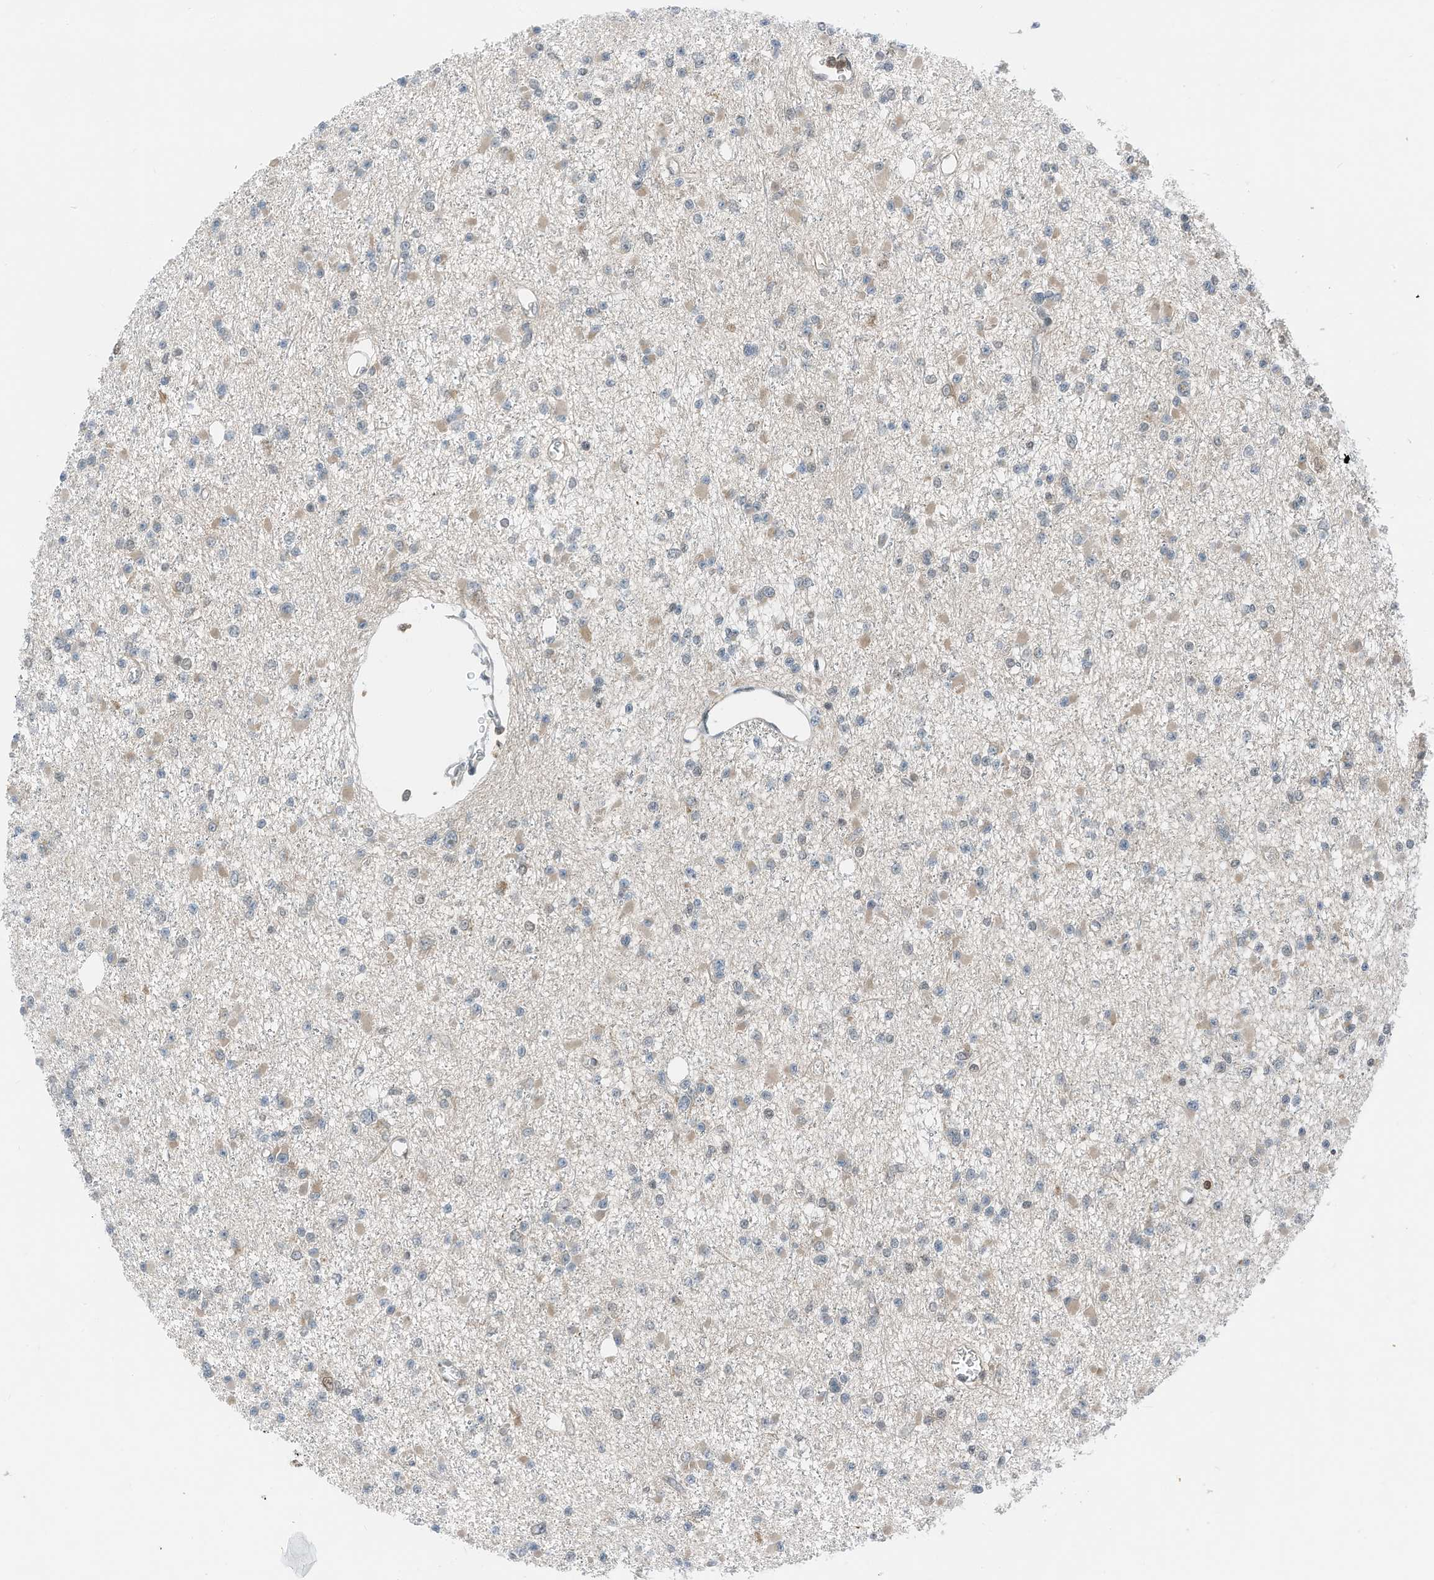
{"staining": {"intensity": "weak", "quantity": "<25%", "location": "cytoplasmic/membranous"}, "tissue": "glioma", "cell_type": "Tumor cells", "image_type": "cancer", "snomed": [{"axis": "morphology", "description": "Glioma, malignant, Low grade"}, {"axis": "topography", "description": "Brain"}], "caption": "This is a histopathology image of immunohistochemistry (IHC) staining of malignant glioma (low-grade), which shows no positivity in tumor cells.", "gene": "RMND1", "patient": {"sex": "female", "age": 22}}